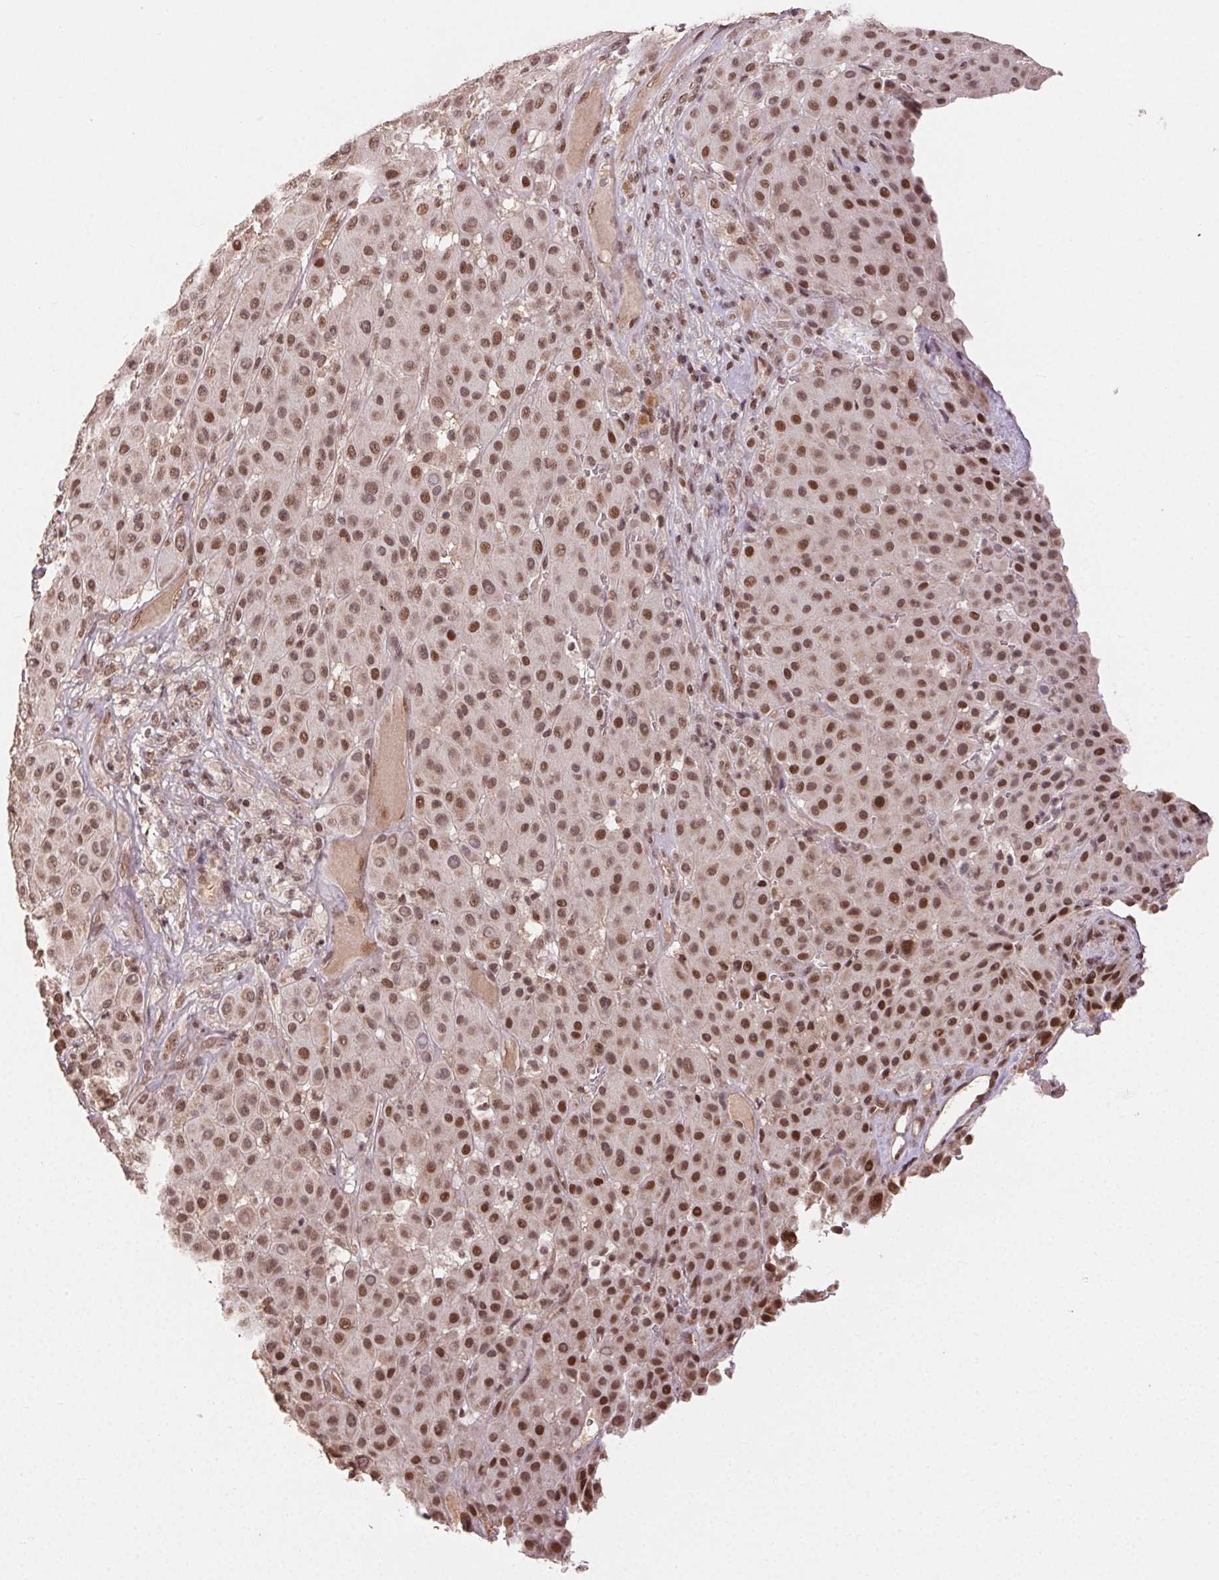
{"staining": {"intensity": "strong", "quantity": "25%-75%", "location": "nuclear"}, "tissue": "melanoma", "cell_type": "Tumor cells", "image_type": "cancer", "snomed": [{"axis": "morphology", "description": "Malignant melanoma, Metastatic site"}, {"axis": "topography", "description": "Smooth muscle"}], "caption": "A micrograph showing strong nuclear staining in about 25%-75% of tumor cells in melanoma, as visualized by brown immunohistochemical staining.", "gene": "MAPKAPK2", "patient": {"sex": "male", "age": 41}}